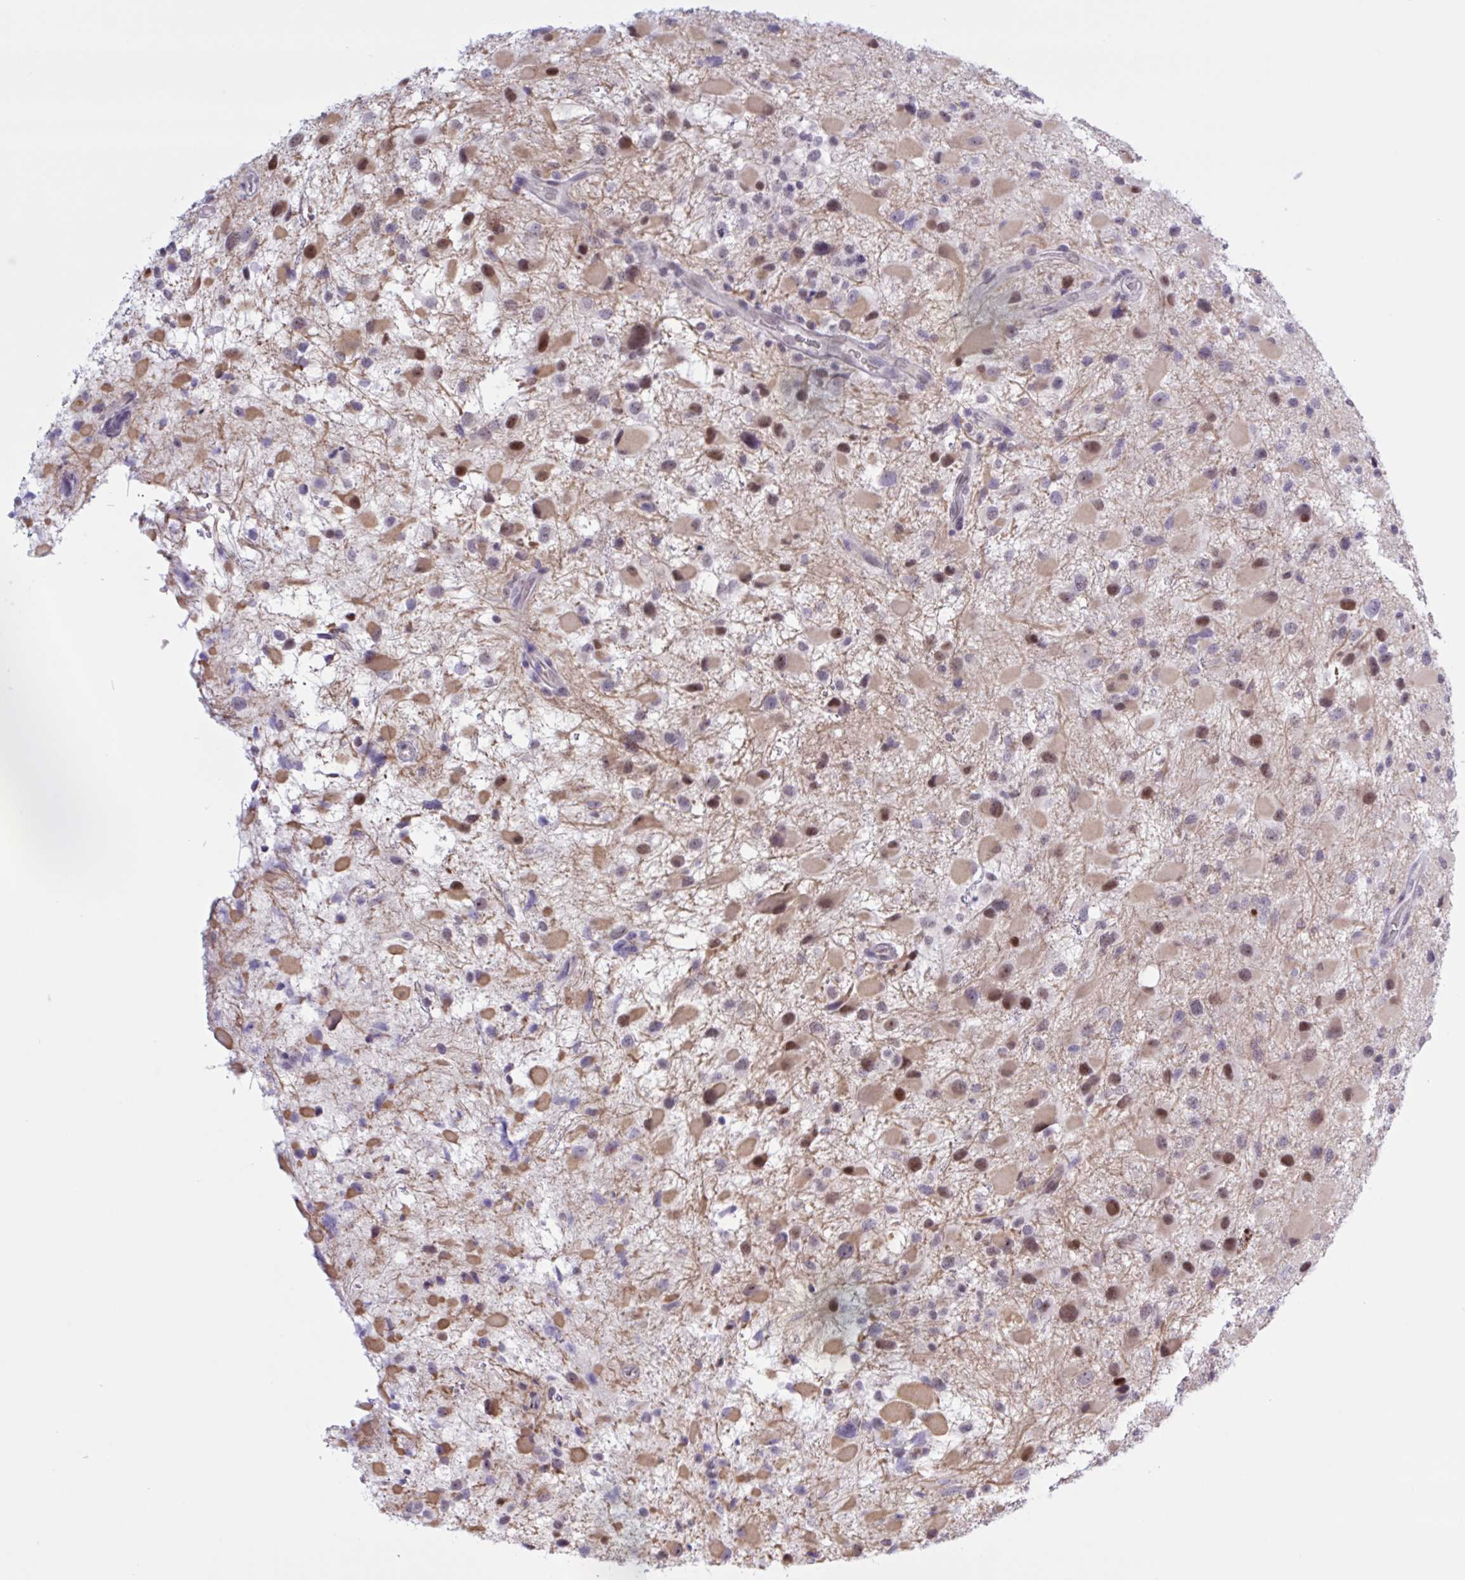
{"staining": {"intensity": "moderate", "quantity": "25%-75%", "location": "cytoplasmic/membranous,nuclear"}, "tissue": "glioma", "cell_type": "Tumor cells", "image_type": "cancer", "snomed": [{"axis": "morphology", "description": "Glioma, malignant, High grade"}, {"axis": "topography", "description": "Brain"}], "caption": "Immunohistochemistry of human high-grade glioma (malignant) reveals medium levels of moderate cytoplasmic/membranous and nuclear positivity in approximately 25%-75% of tumor cells.", "gene": "PRMT6", "patient": {"sex": "female", "age": 40}}